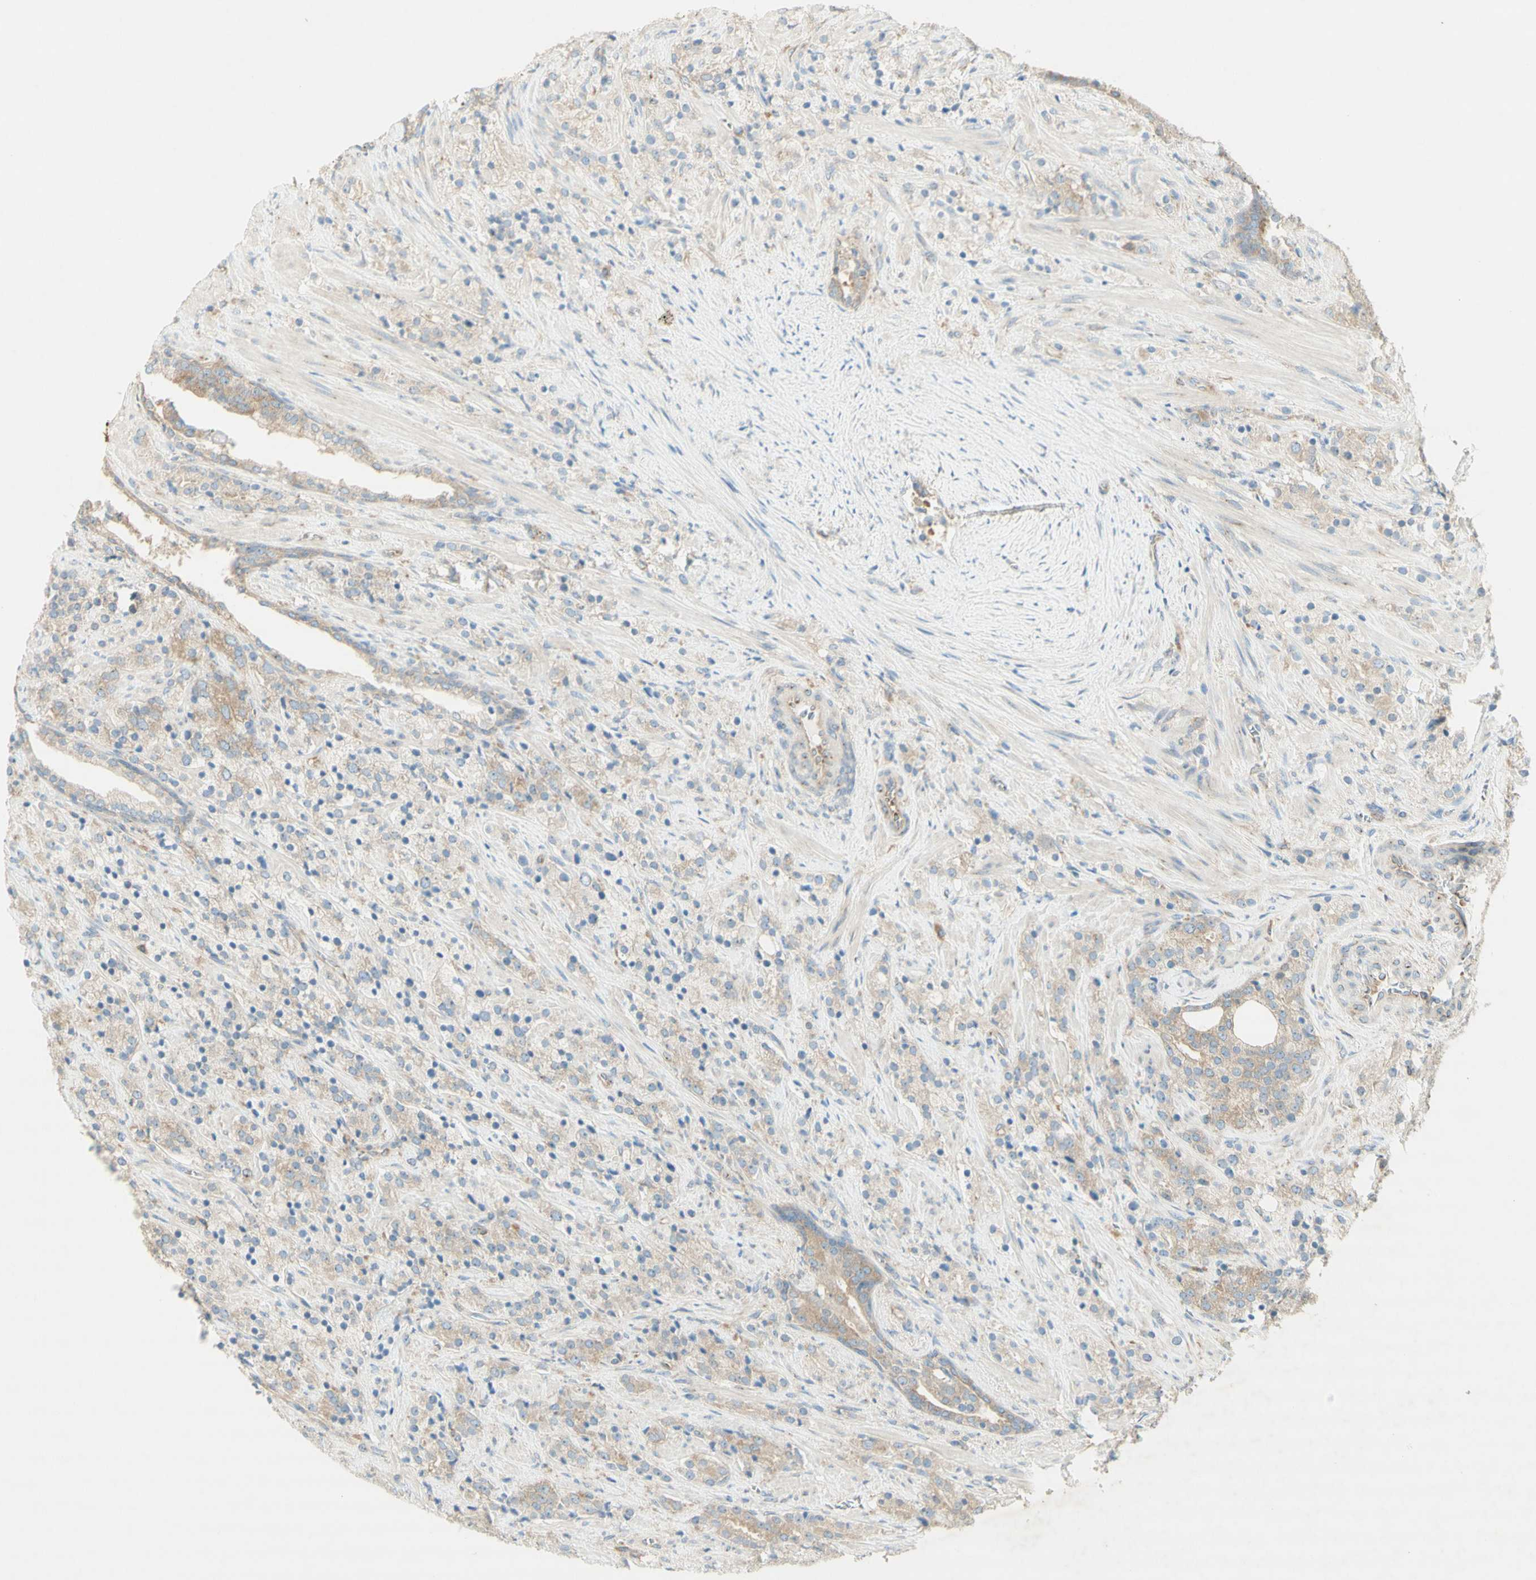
{"staining": {"intensity": "weak", "quantity": ">75%", "location": "cytoplasmic/membranous"}, "tissue": "prostate cancer", "cell_type": "Tumor cells", "image_type": "cancer", "snomed": [{"axis": "morphology", "description": "Adenocarcinoma, High grade"}, {"axis": "topography", "description": "Prostate"}], "caption": "This photomicrograph shows immunohistochemistry staining of human prostate cancer (high-grade adenocarcinoma), with low weak cytoplasmic/membranous staining in approximately >75% of tumor cells.", "gene": "DYNC1H1", "patient": {"sex": "male", "age": 71}}